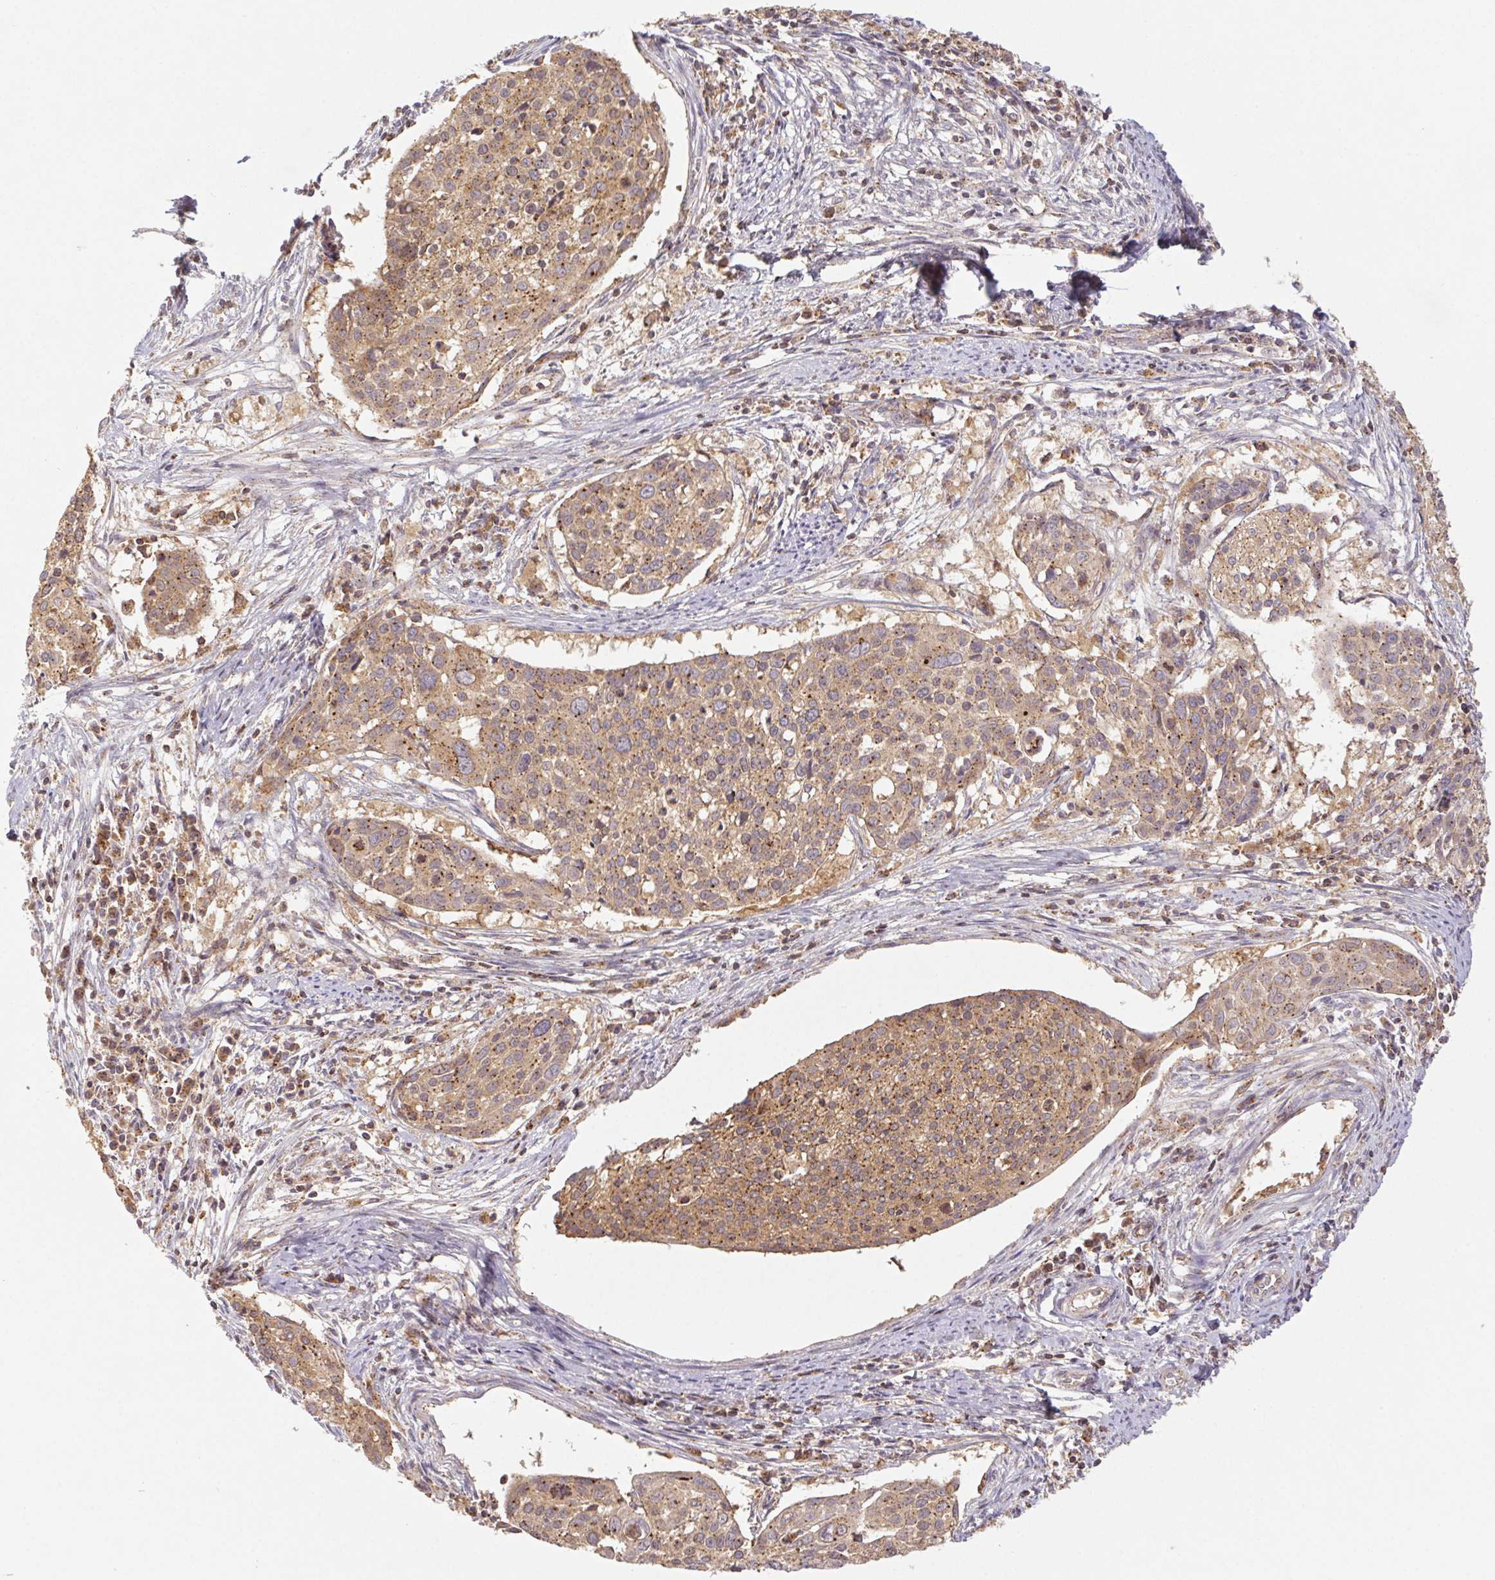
{"staining": {"intensity": "moderate", "quantity": ">75%", "location": "cytoplasmic/membranous"}, "tissue": "cervical cancer", "cell_type": "Tumor cells", "image_type": "cancer", "snomed": [{"axis": "morphology", "description": "Squamous cell carcinoma, NOS"}, {"axis": "topography", "description": "Cervix"}], "caption": "The micrograph demonstrates staining of squamous cell carcinoma (cervical), revealing moderate cytoplasmic/membranous protein expression (brown color) within tumor cells. Immunohistochemistry (ihc) stains the protein of interest in brown and the nuclei are stained blue.", "gene": "MTHFD1", "patient": {"sex": "female", "age": 39}}